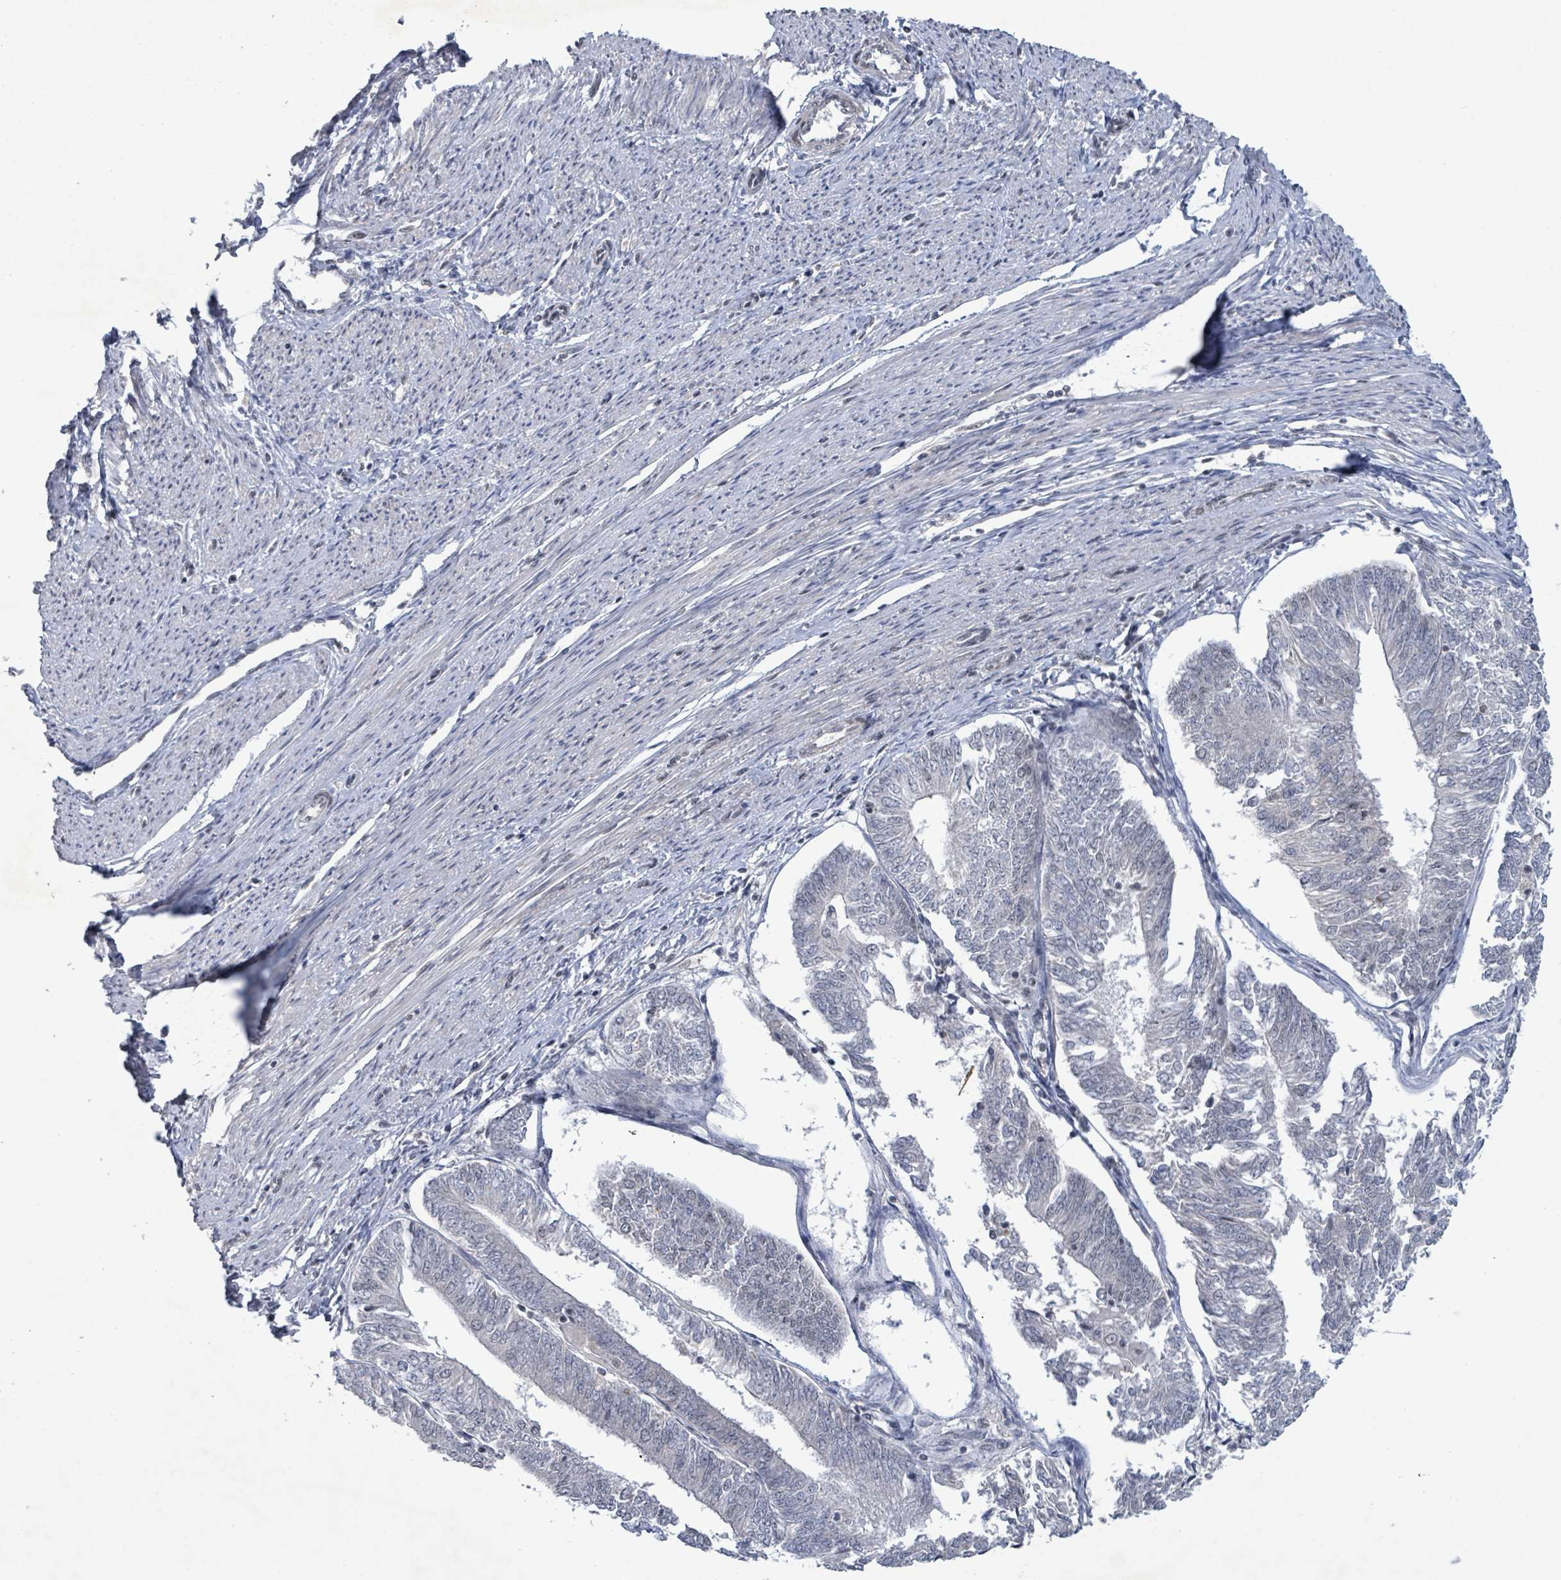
{"staining": {"intensity": "negative", "quantity": "none", "location": "none"}, "tissue": "endometrial cancer", "cell_type": "Tumor cells", "image_type": "cancer", "snomed": [{"axis": "morphology", "description": "Adenocarcinoma, NOS"}, {"axis": "topography", "description": "Endometrium"}], "caption": "Immunohistochemical staining of adenocarcinoma (endometrial) exhibits no significant expression in tumor cells.", "gene": "BANP", "patient": {"sex": "female", "age": 58}}